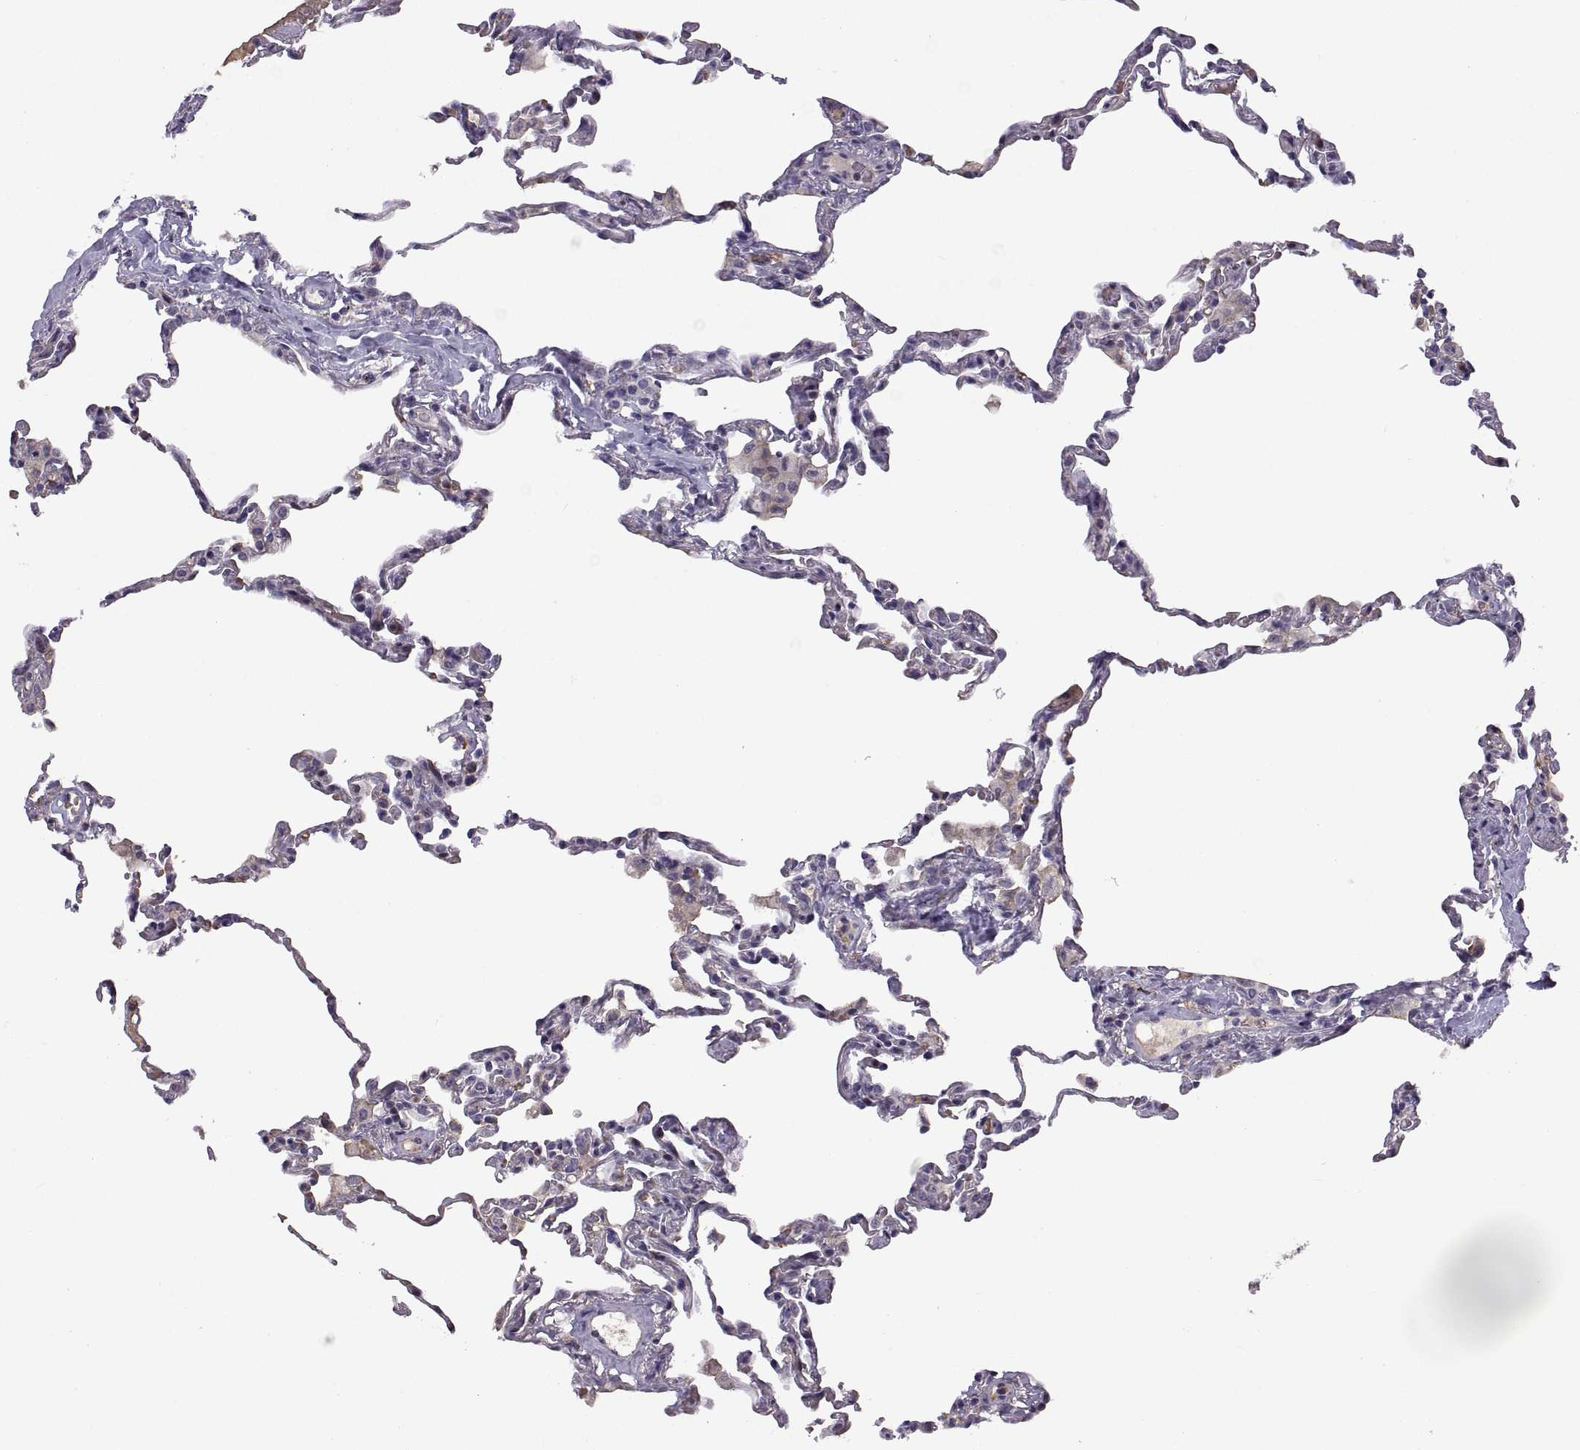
{"staining": {"intensity": "negative", "quantity": "none", "location": "none"}, "tissue": "lung", "cell_type": "Alveolar cells", "image_type": "normal", "snomed": [{"axis": "morphology", "description": "Normal tissue, NOS"}, {"axis": "topography", "description": "Lung"}], "caption": "Micrograph shows no protein positivity in alveolar cells of unremarkable lung. (DAB (3,3'-diaminobenzidine) IHC visualized using brightfield microscopy, high magnification).", "gene": "MEIOC", "patient": {"sex": "female", "age": 57}}